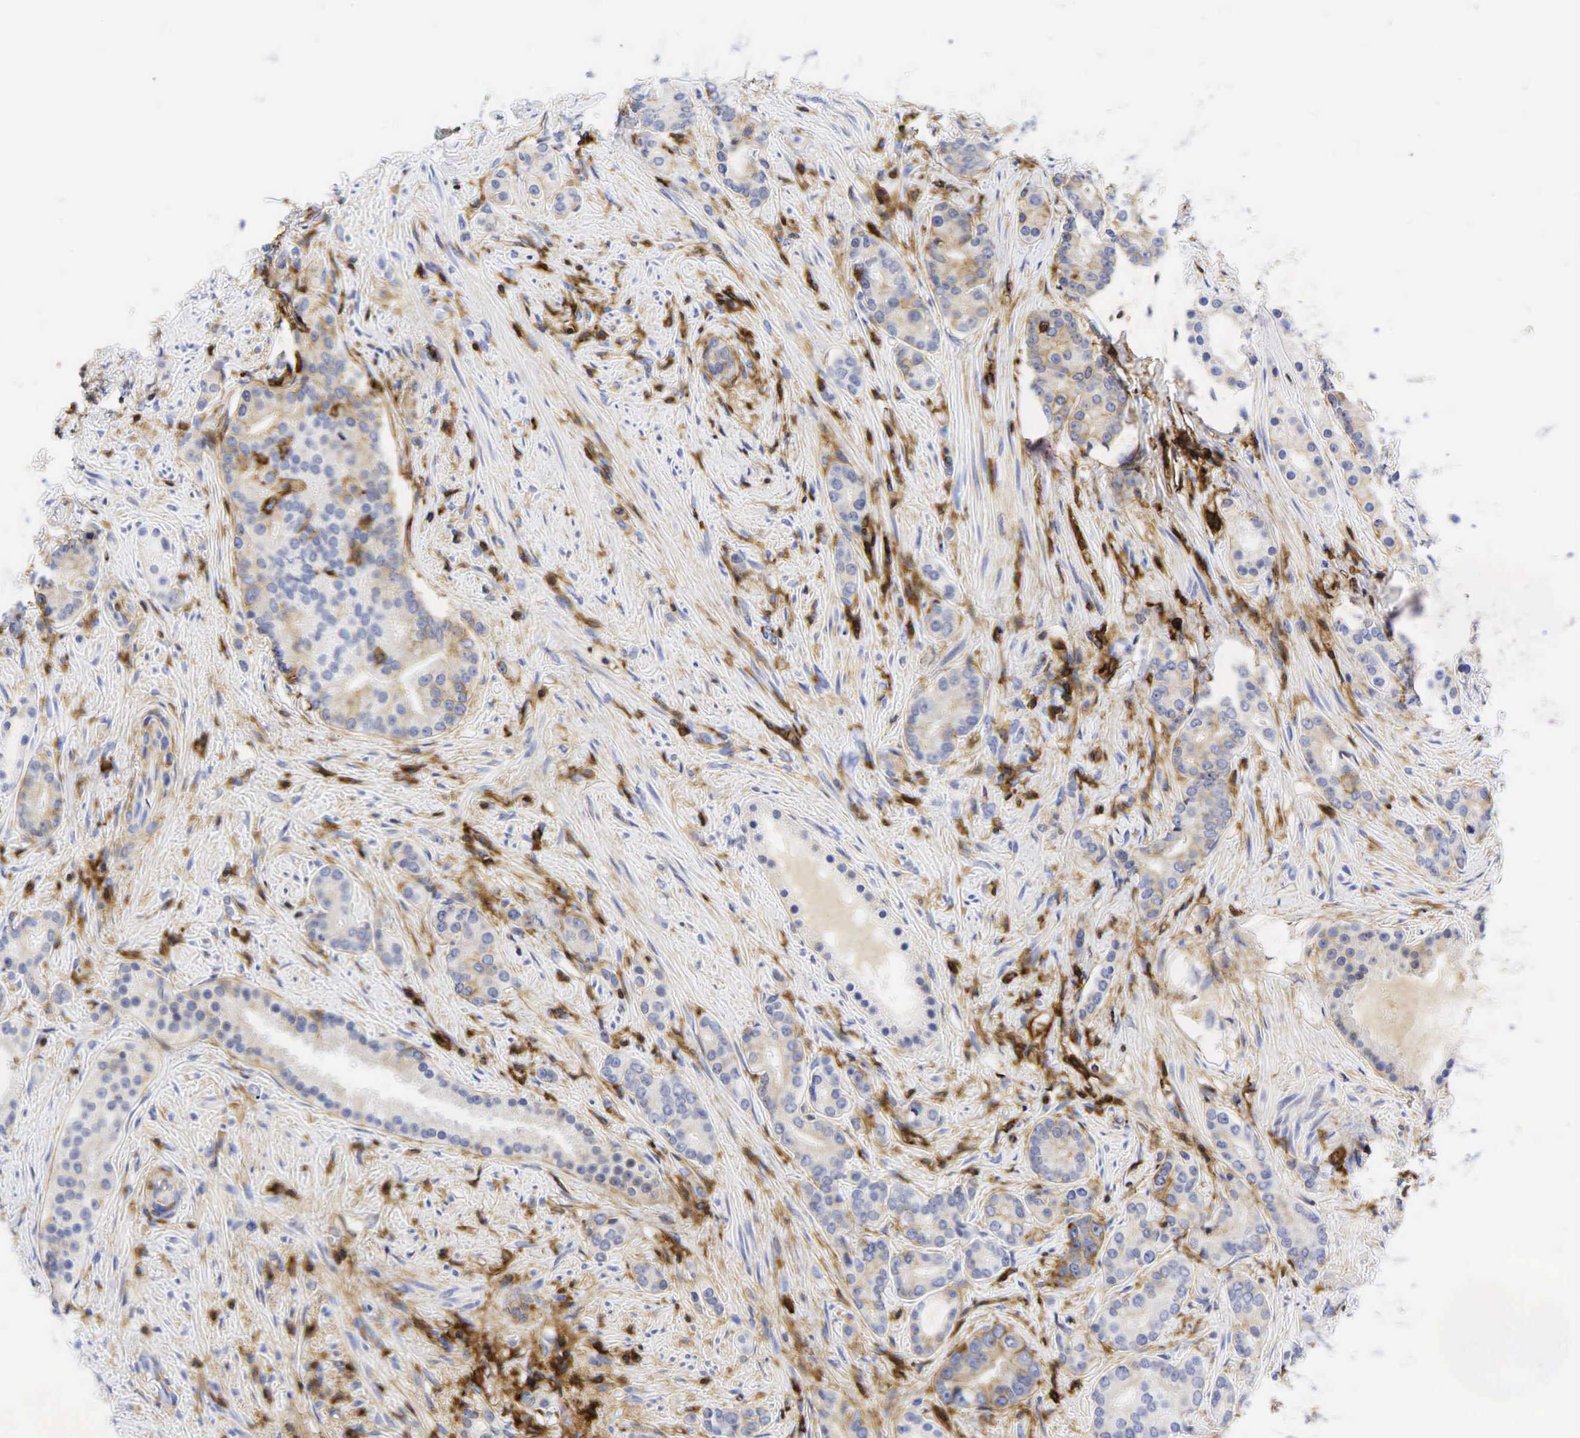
{"staining": {"intensity": "weak", "quantity": "<25%", "location": "cytoplasmic/membranous"}, "tissue": "prostate cancer", "cell_type": "Tumor cells", "image_type": "cancer", "snomed": [{"axis": "morphology", "description": "Adenocarcinoma, Medium grade"}, {"axis": "topography", "description": "Prostate"}], "caption": "Immunohistochemical staining of adenocarcinoma (medium-grade) (prostate) reveals no significant expression in tumor cells.", "gene": "CD44", "patient": {"sex": "male", "age": 59}}